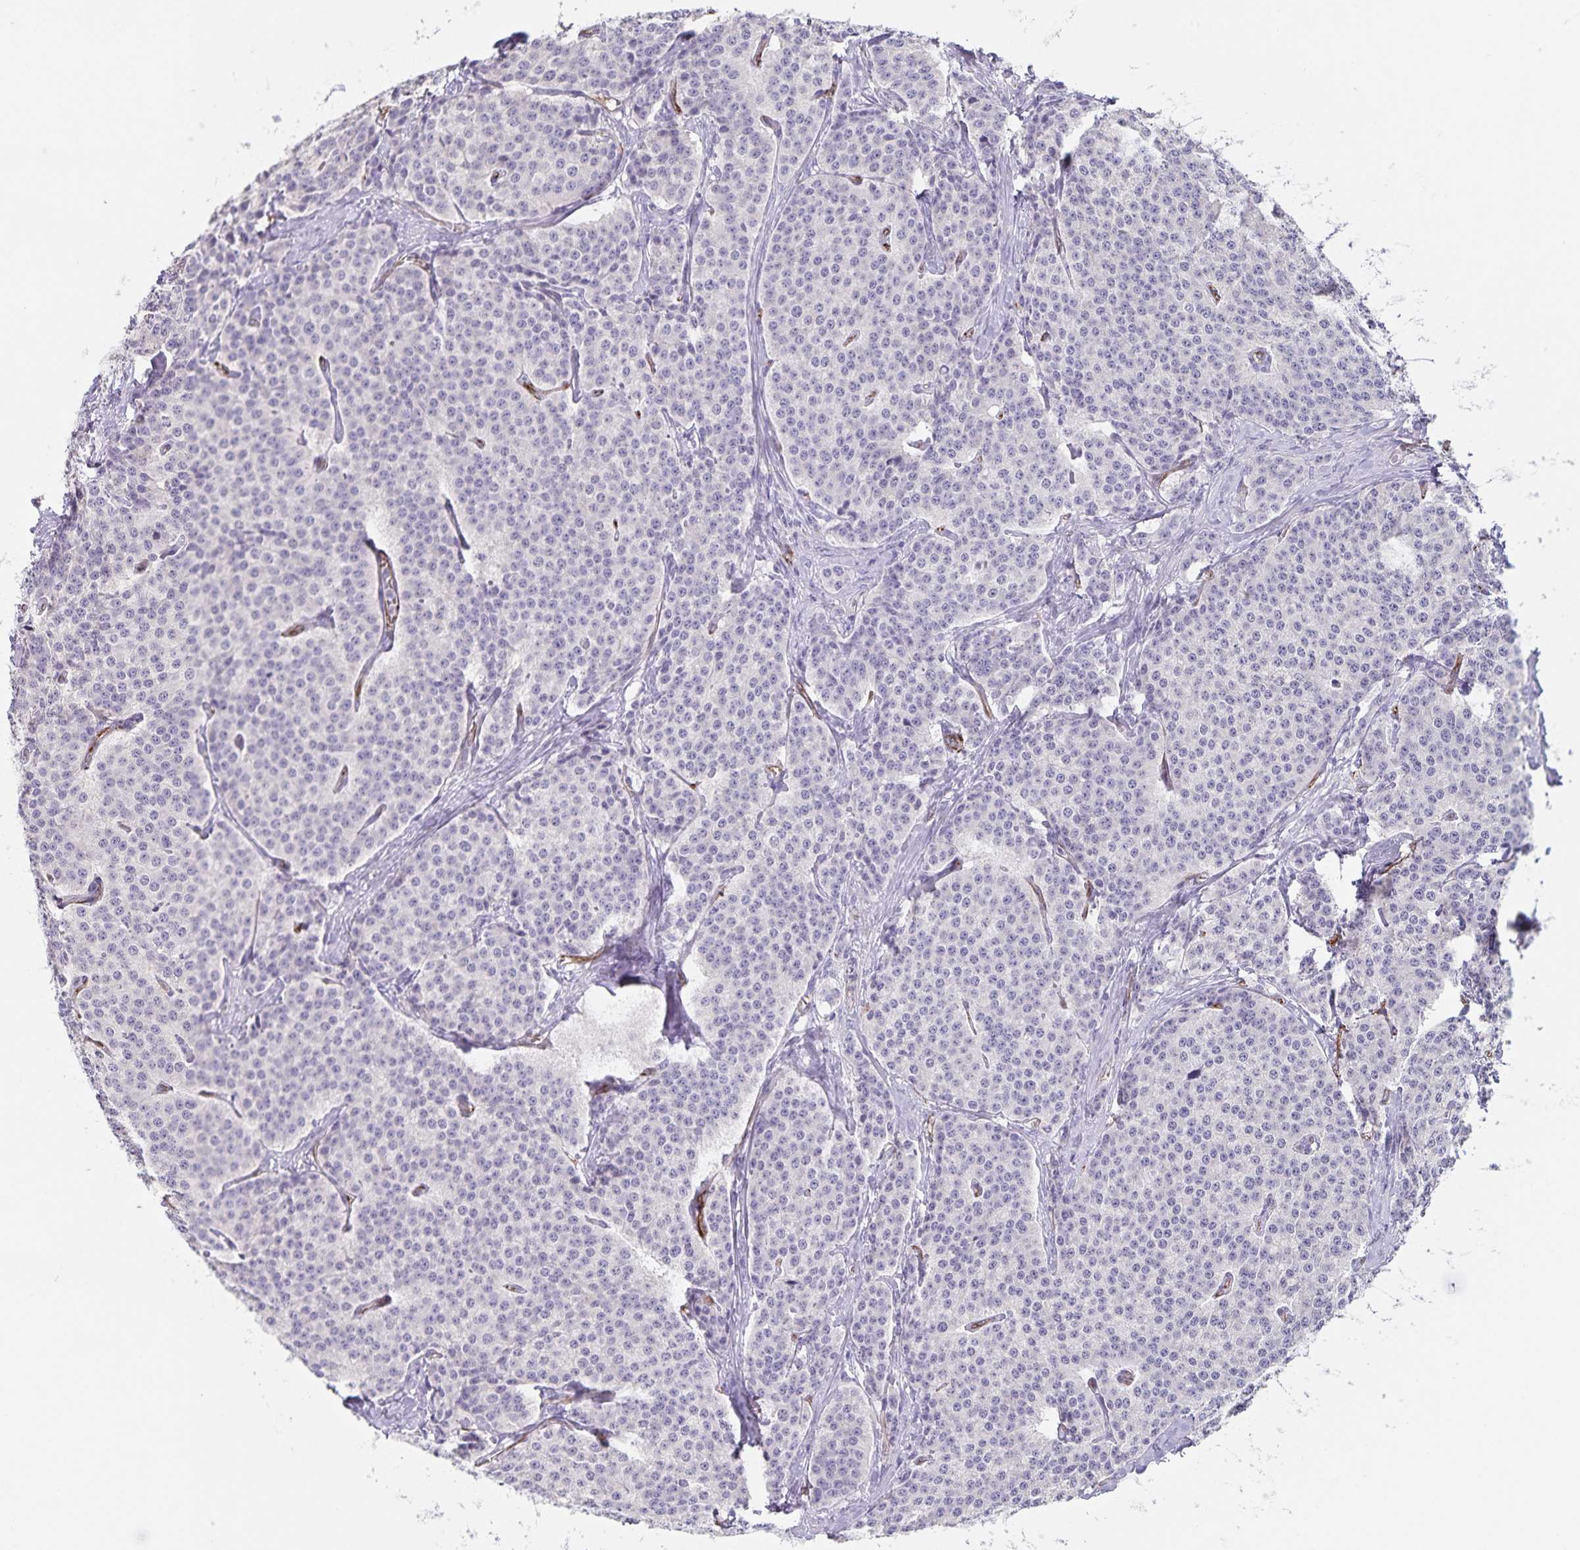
{"staining": {"intensity": "negative", "quantity": "none", "location": "none"}, "tissue": "carcinoid", "cell_type": "Tumor cells", "image_type": "cancer", "snomed": [{"axis": "morphology", "description": "Carcinoid, malignant, NOS"}, {"axis": "topography", "description": "Small intestine"}], "caption": "IHC histopathology image of human carcinoid (malignant) stained for a protein (brown), which exhibits no positivity in tumor cells.", "gene": "SYNM", "patient": {"sex": "female", "age": 64}}